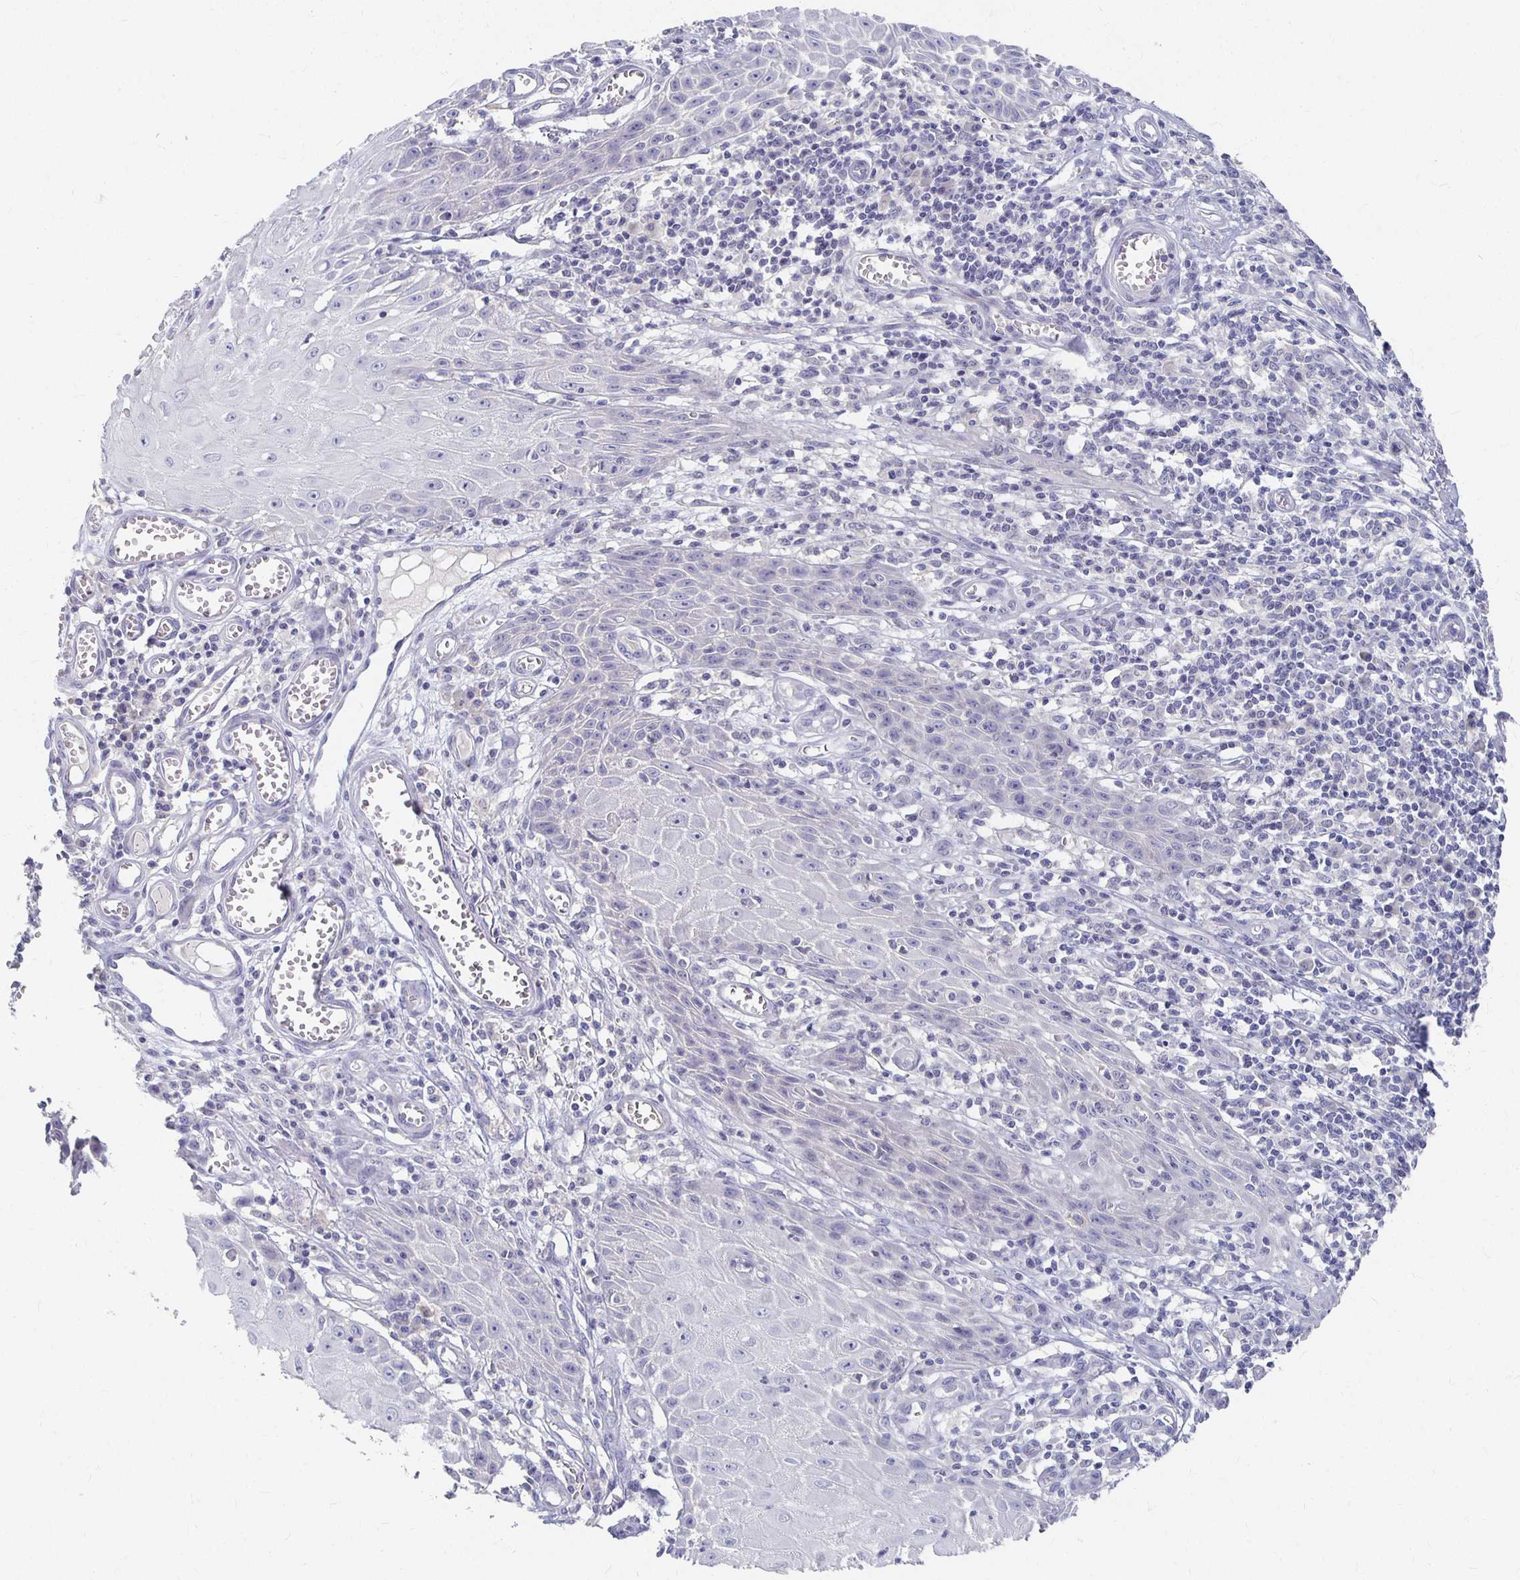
{"staining": {"intensity": "negative", "quantity": "none", "location": "none"}, "tissue": "skin cancer", "cell_type": "Tumor cells", "image_type": "cancer", "snomed": [{"axis": "morphology", "description": "Squamous cell carcinoma, NOS"}, {"axis": "topography", "description": "Skin"}], "caption": "Tumor cells show no significant protein expression in skin cancer. The staining is performed using DAB brown chromogen with nuclei counter-stained in using hematoxylin.", "gene": "FKRP", "patient": {"sex": "female", "age": 73}}